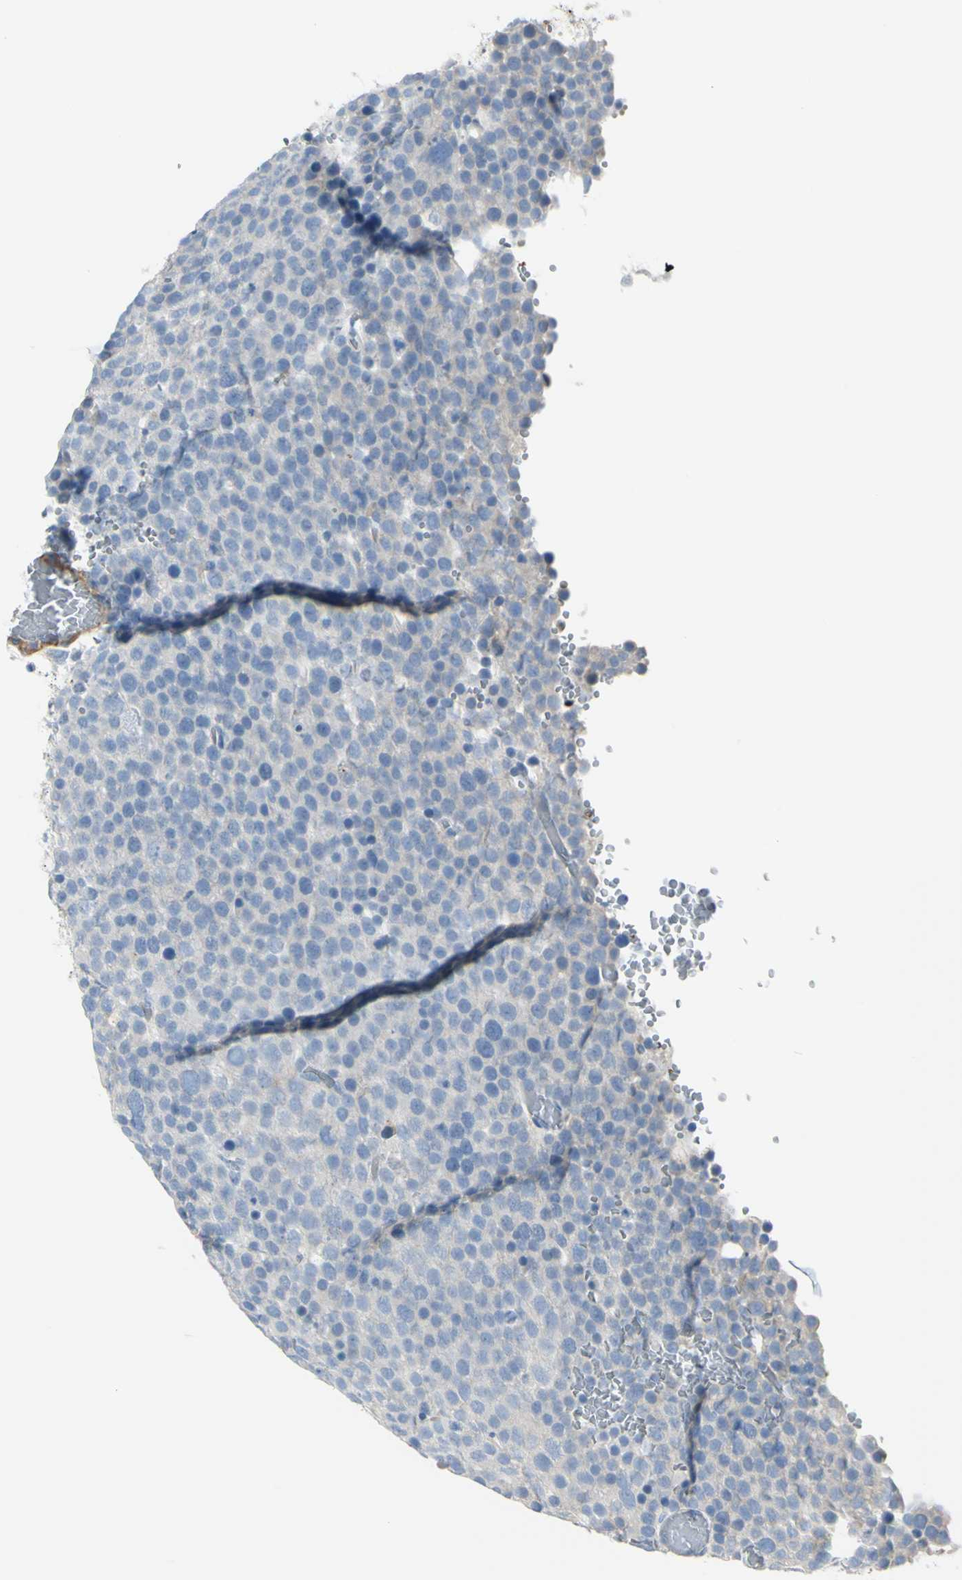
{"staining": {"intensity": "negative", "quantity": "none", "location": "none"}, "tissue": "testis cancer", "cell_type": "Tumor cells", "image_type": "cancer", "snomed": [{"axis": "morphology", "description": "Seminoma, NOS"}, {"axis": "topography", "description": "Testis"}], "caption": "Immunohistochemistry of testis cancer (seminoma) demonstrates no positivity in tumor cells.", "gene": "NCBP2L", "patient": {"sex": "male", "age": 71}}